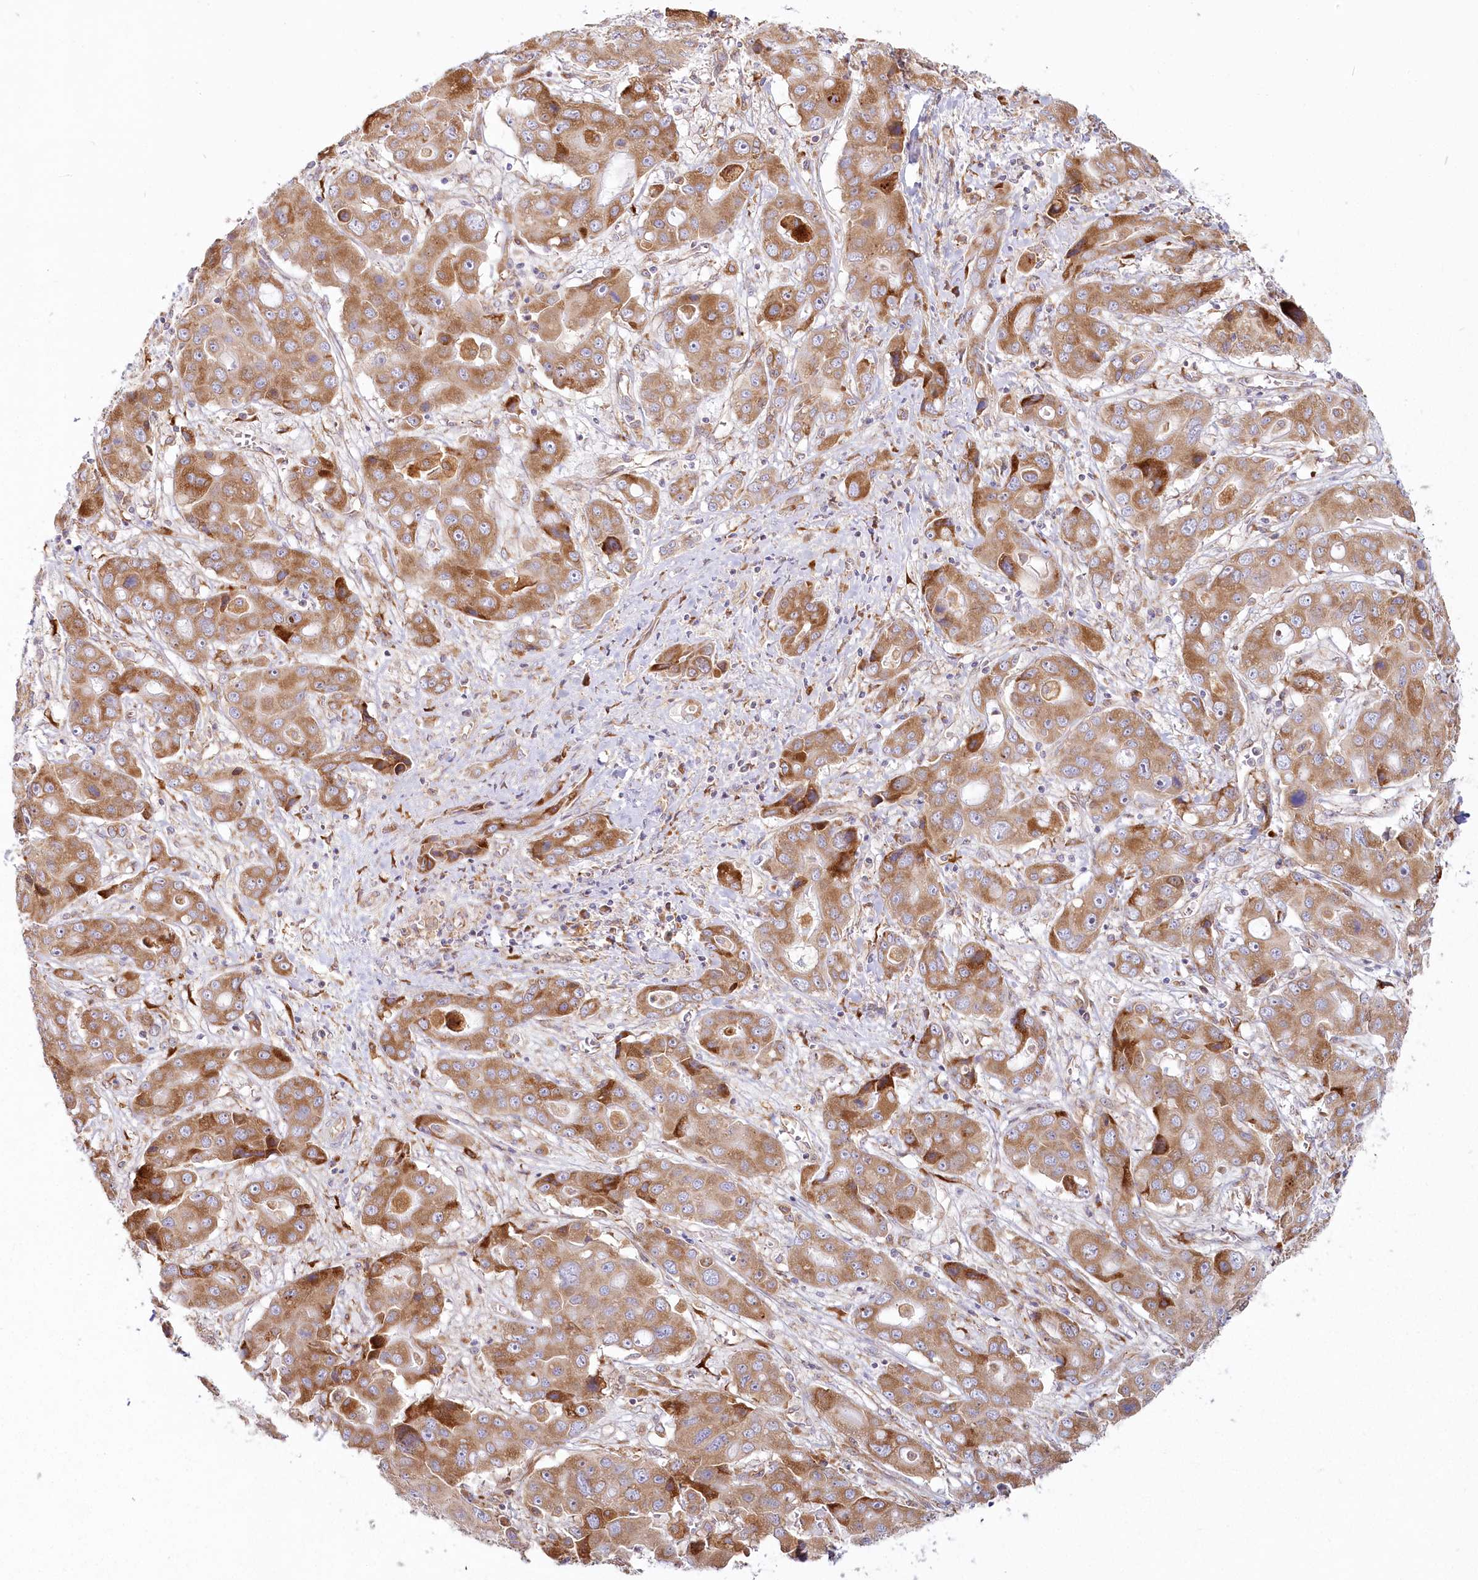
{"staining": {"intensity": "moderate", "quantity": ">75%", "location": "cytoplasmic/membranous"}, "tissue": "liver cancer", "cell_type": "Tumor cells", "image_type": "cancer", "snomed": [{"axis": "morphology", "description": "Cholangiocarcinoma"}, {"axis": "topography", "description": "Liver"}], "caption": "Immunohistochemistry of liver cancer (cholangiocarcinoma) exhibits medium levels of moderate cytoplasmic/membranous positivity in about >75% of tumor cells. The staining was performed using DAB (3,3'-diaminobenzidine), with brown indicating positive protein expression. Nuclei are stained blue with hematoxylin.", "gene": "HARS2", "patient": {"sex": "male", "age": 67}}